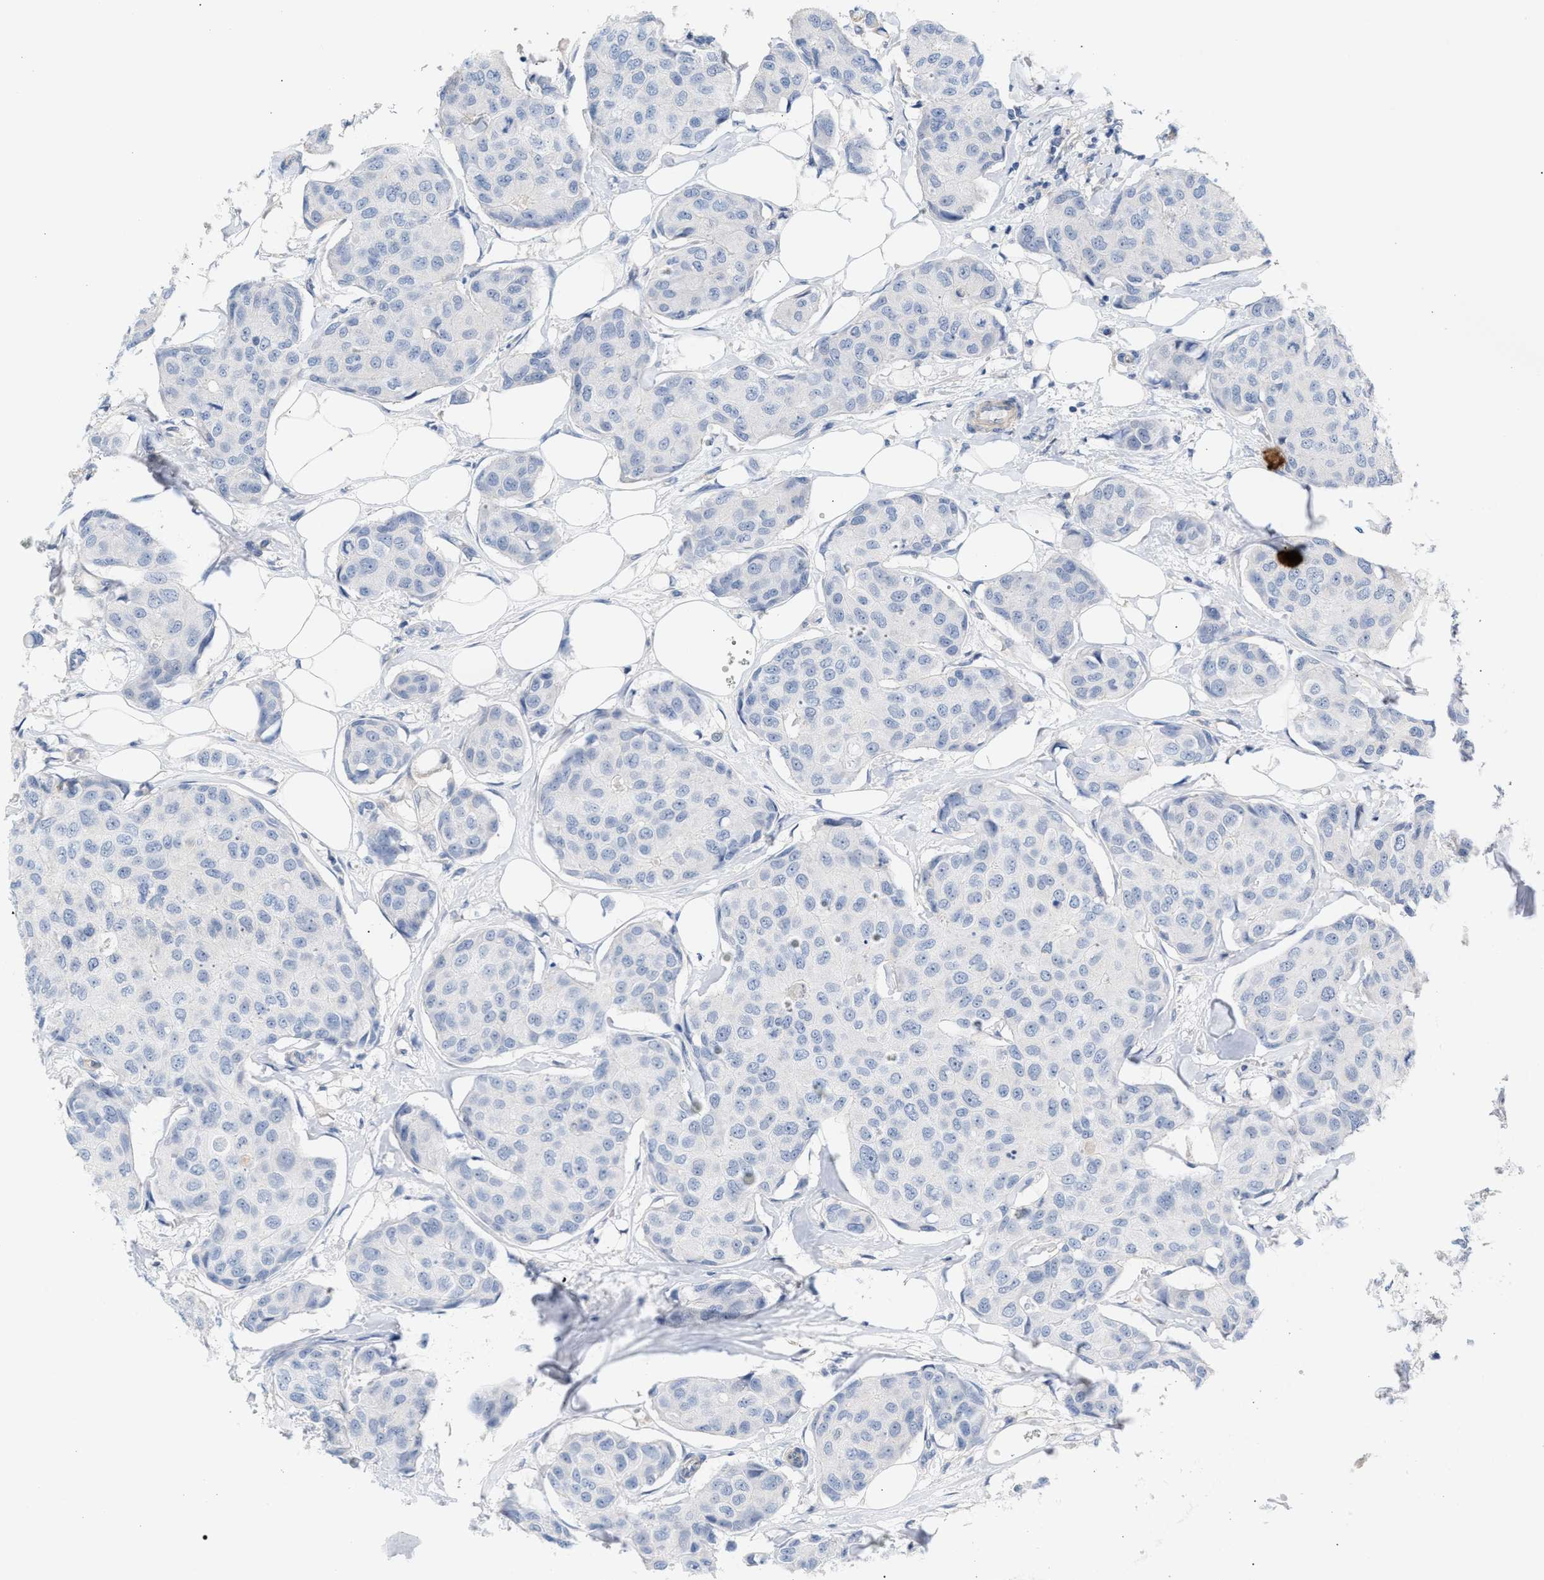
{"staining": {"intensity": "negative", "quantity": "none", "location": "none"}, "tissue": "breast cancer", "cell_type": "Tumor cells", "image_type": "cancer", "snomed": [{"axis": "morphology", "description": "Duct carcinoma"}, {"axis": "topography", "description": "Breast"}], "caption": "DAB immunohistochemical staining of human breast cancer demonstrates no significant staining in tumor cells. (Stains: DAB (3,3'-diaminobenzidine) immunohistochemistry (IHC) with hematoxylin counter stain, Microscopy: brightfield microscopy at high magnification).", "gene": "LRCH1", "patient": {"sex": "female", "age": 80}}